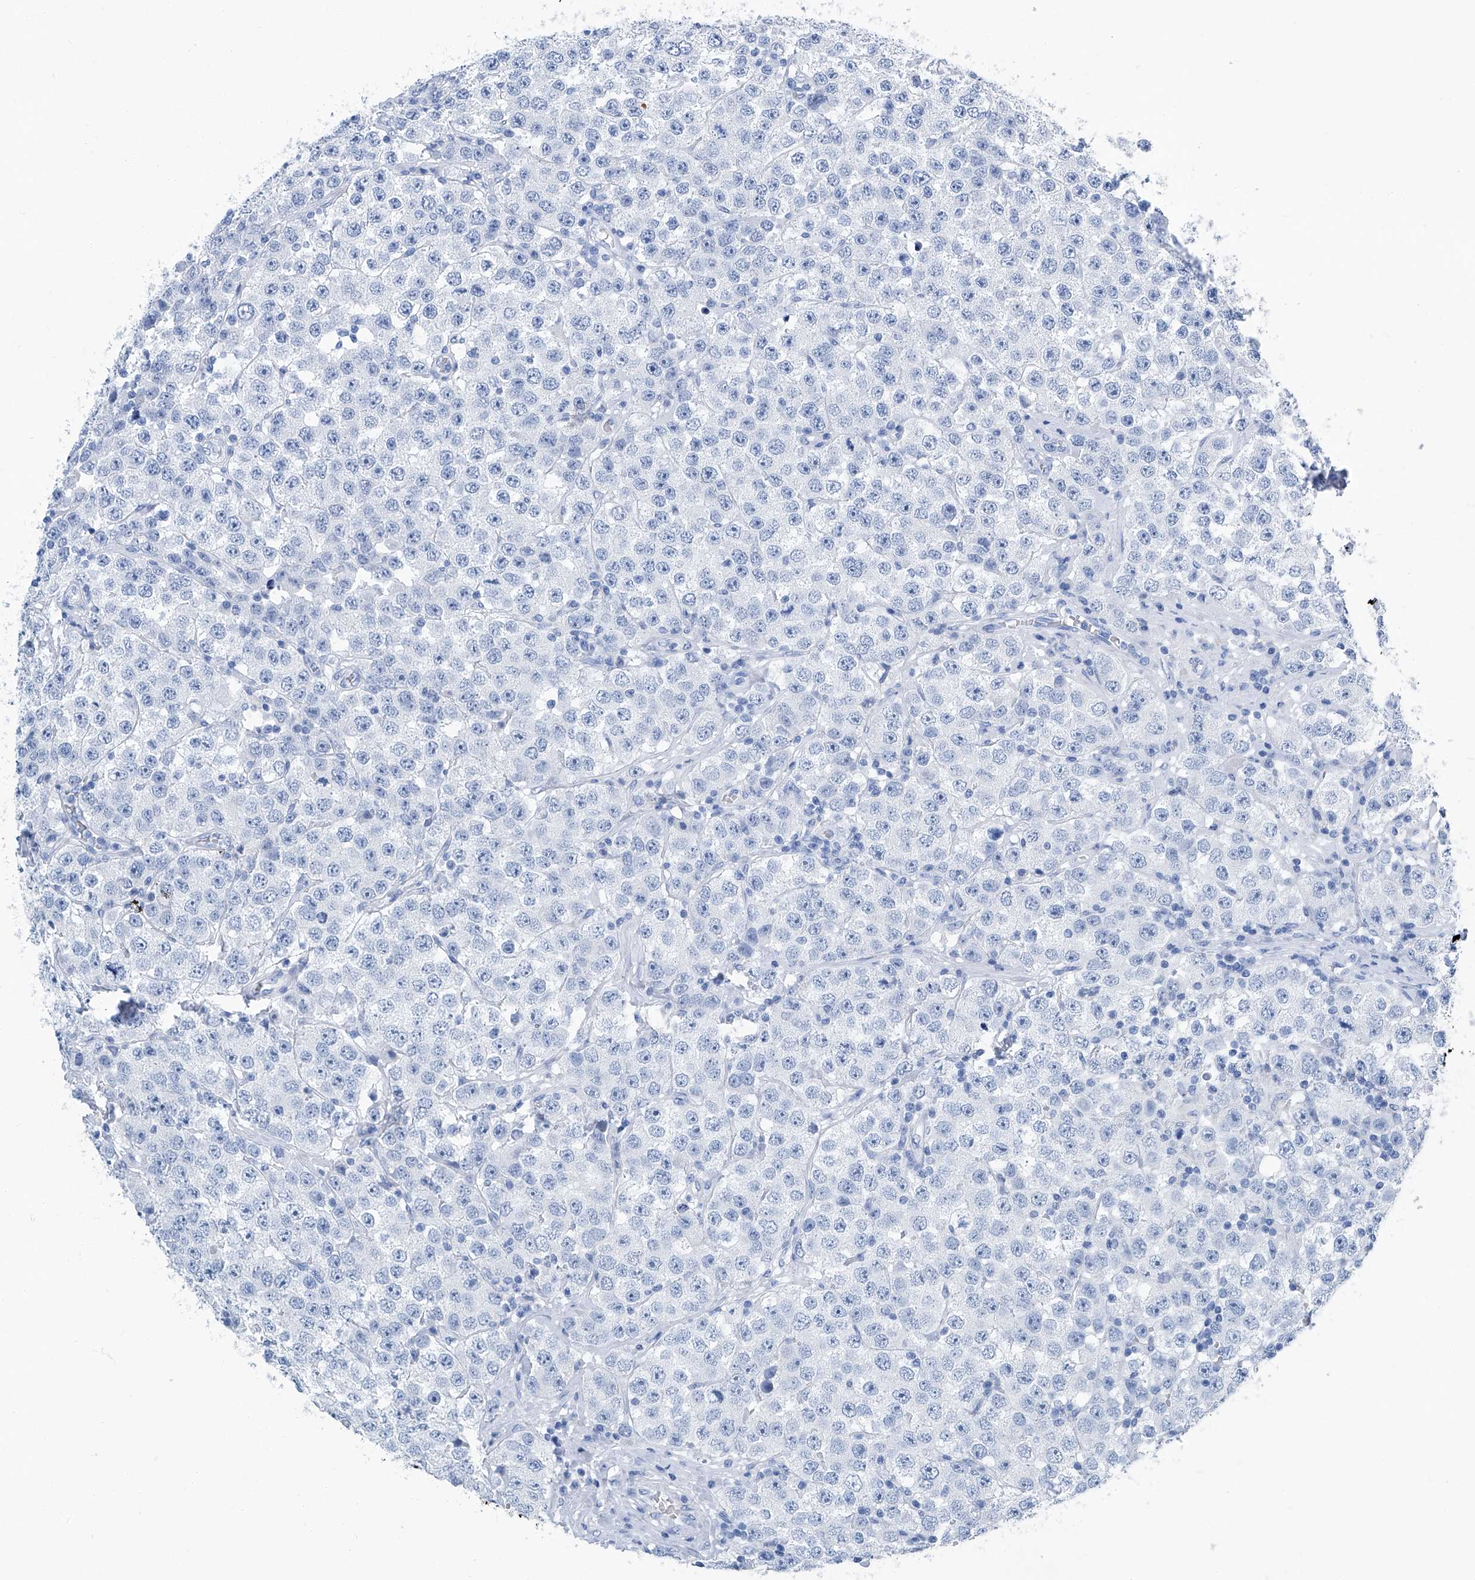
{"staining": {"intensity": "negative", "quantity": "none", "location": "none"}, "tissue": "testis cancer", "cell_type": "Tumor cells", "image_type": "cancer", "snomed": [{"axis": "morphology", "description": "Seminoma, NOS"}, {"axis": "topography", "description": "Testis"}], "caption": "High power microscopy photomicrograph of an immunohistochemistry (IHC) photomicrograph of testis seminoma, revealing no significant positivity in tumor cells. Nuclei are stained in blue.", "gene": "CYP2A7", "patient": {"sex": "male", "age": 28}}